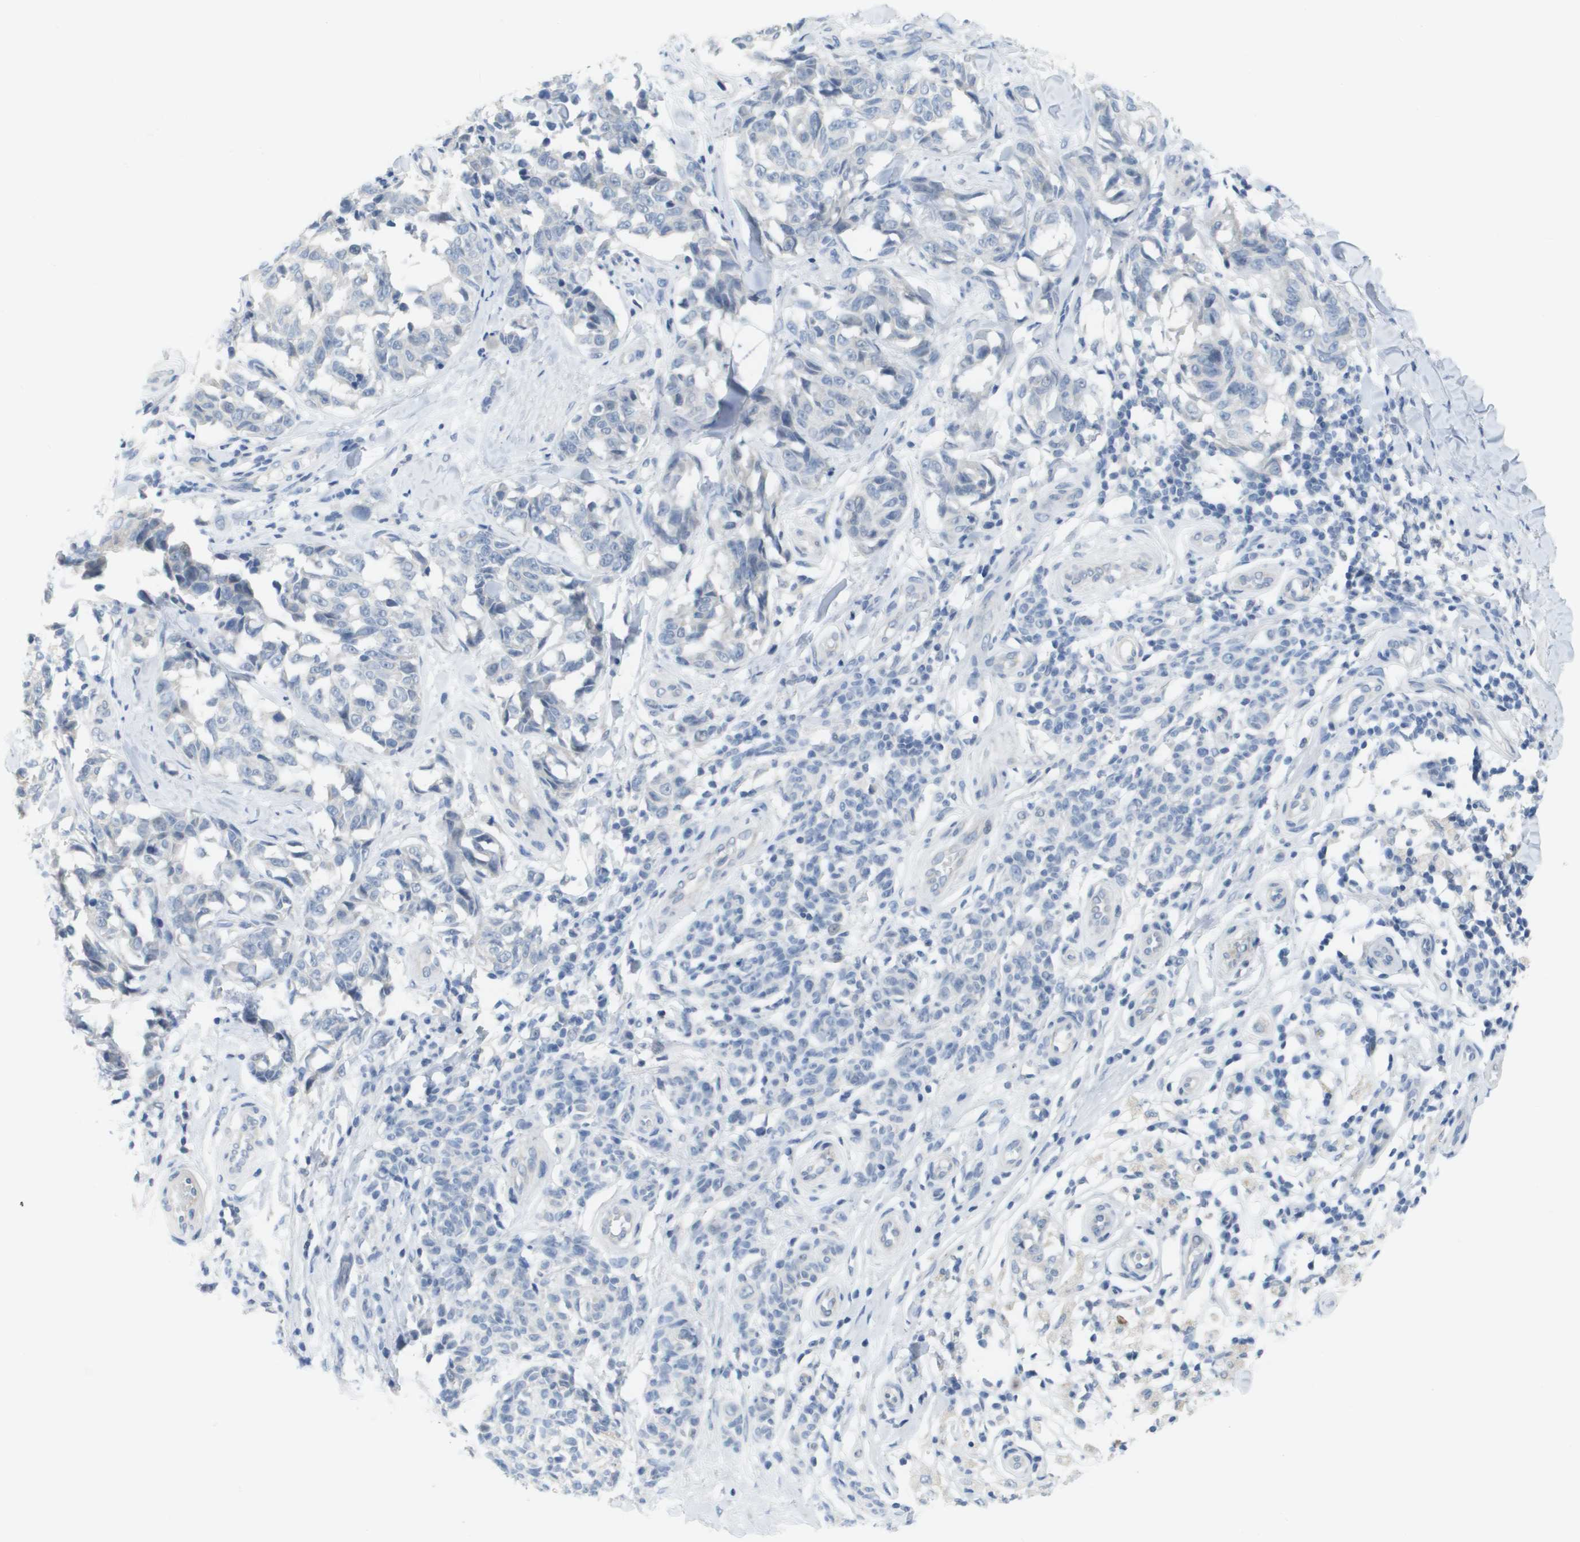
{"staining": {"intensity": "negative", "quantity": "none", "location": "none"}, "tissue": "melanoma", "cell_type": "Tumor cells", "image_type": "cancer", "snomed": [{"axis": "morphology", "description": "Malignant melanoma, NOS"}, {"axis": "topography", "description": "Skin"}], "caption": "Image shows no protein expression in tumor cells of melanoma tissue.", "gene": "PDE4A", "patient": {"sex": "female", "age": 64}}